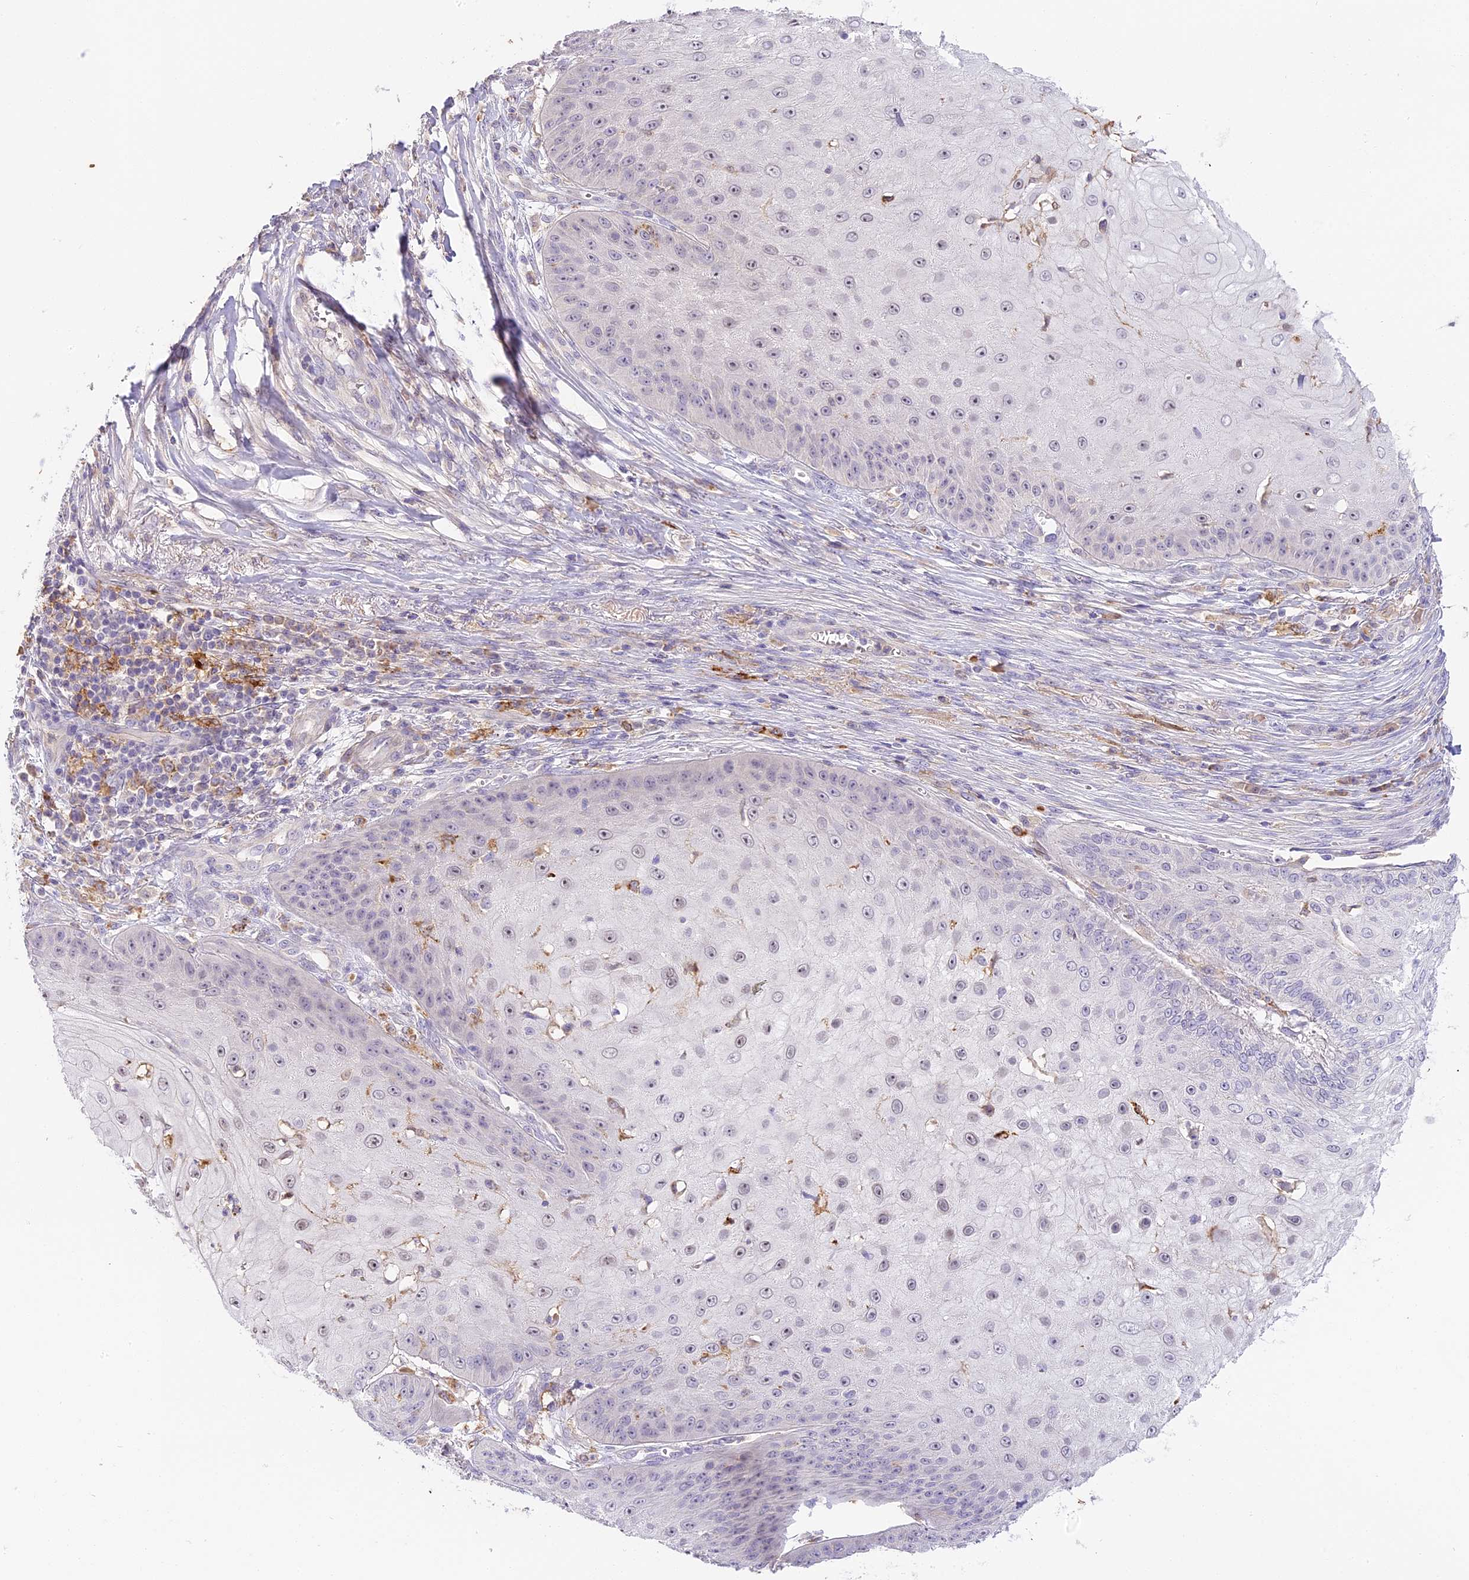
{"staining": {"intensity": "negative", "quantity": "none", "location": "none"}, "tissue": "skin cancer", "cell_type": "Tumor cells", "image_type": "cancer", "snomed": [{"axis": "morphology", "description": "Squamous cell carcinoma, NOS"}, {"axis": "topography", "description": "Skin"}], "caption": "A micrograph of skin cancer (squamous cell carcinoma) stained for a protein exhibits no brown staining in tumor cells.", "gene": "NOD2", "patient": {"sex": "male", "age": 70}}